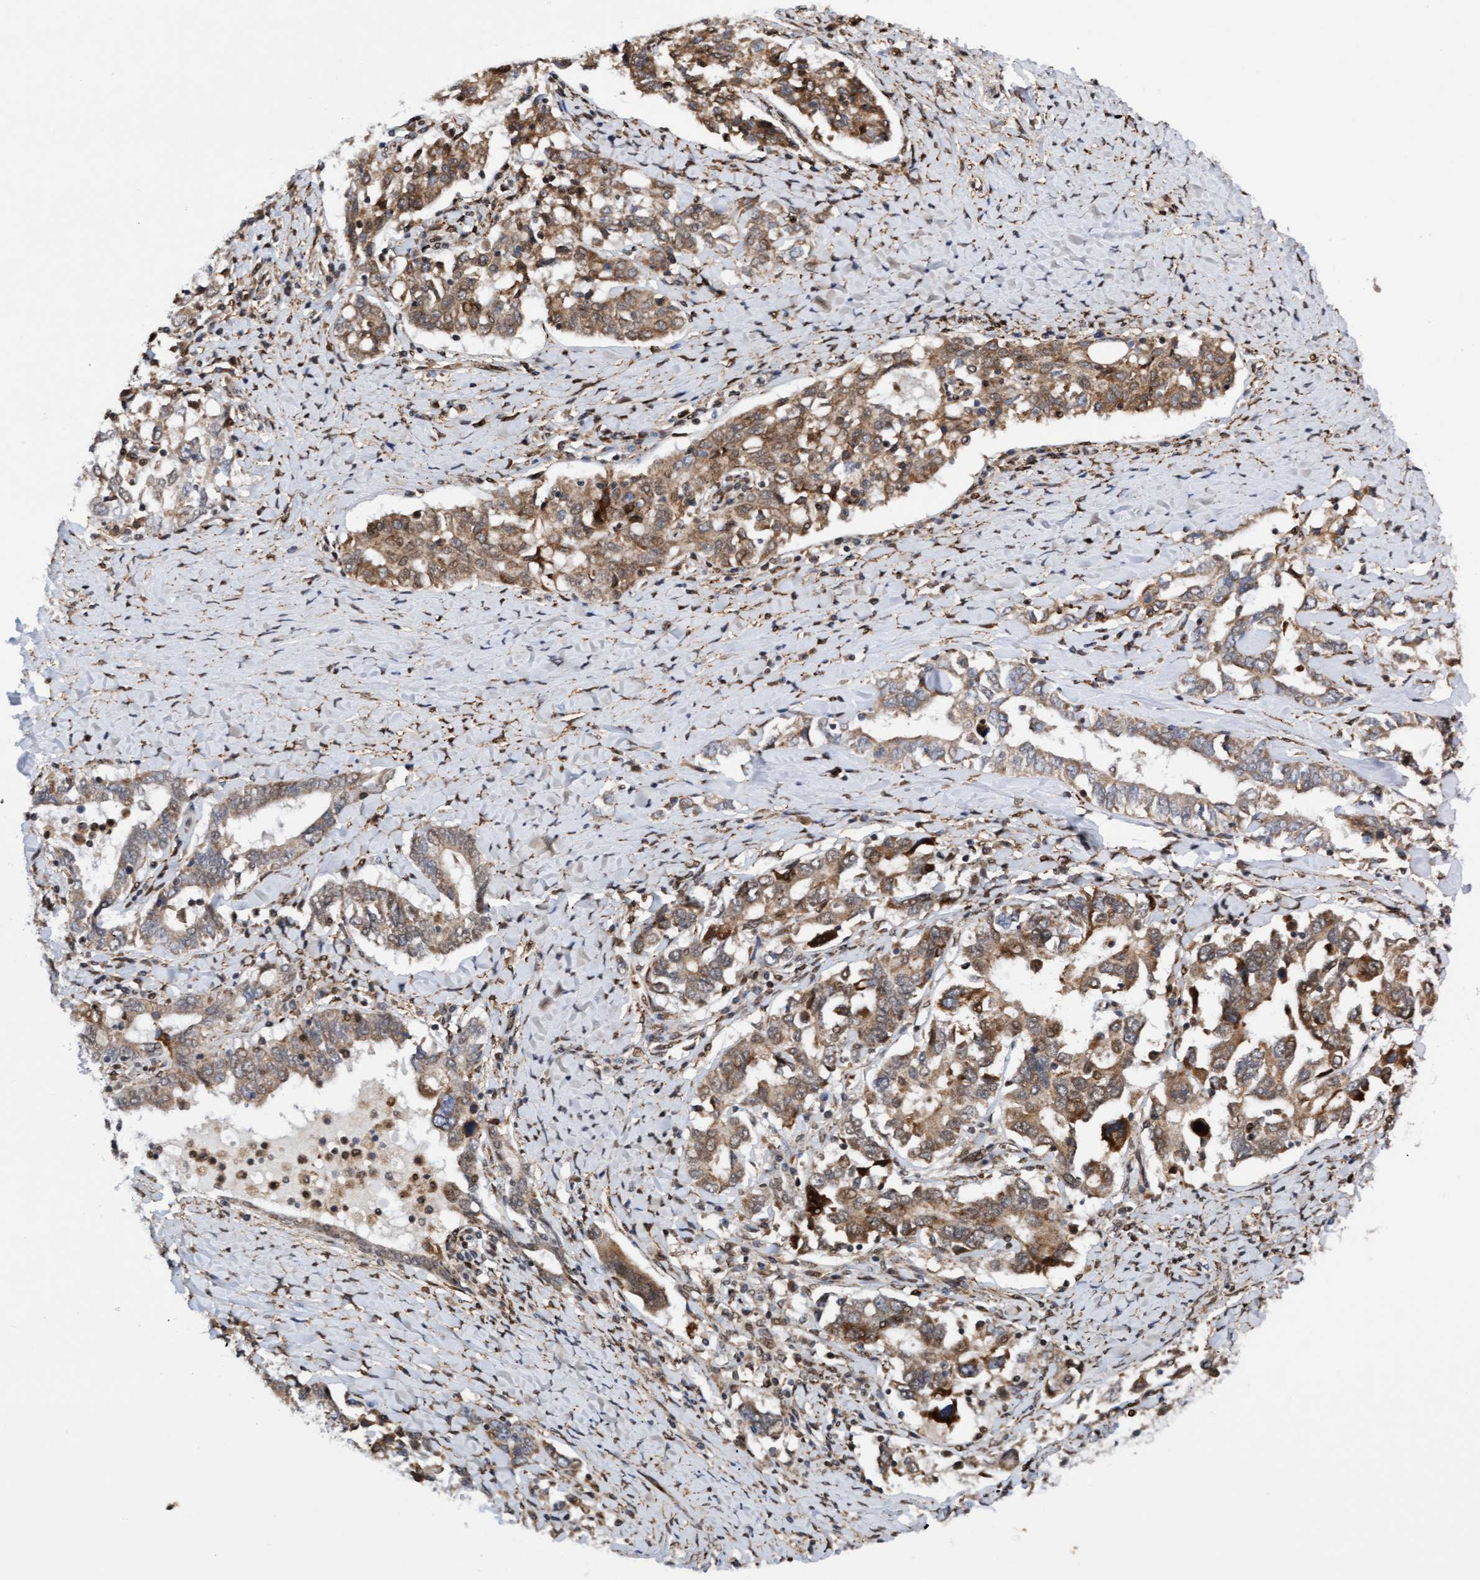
{"staining": {"intensity": "moderate", "quantity": ">75%", "location": "cytoplasmic/membranous"}, "tissue": "ovarian cancer", "cell_type": "Tumor cells", "image_type": "cancer", "snomed": [{"axis": "morphology", "description": "Carcinoma, endometroid"}, {"axis": "topography", "description": "Ovary"}], "caption": "Immunohistochemical staining of ovarian cancer (endometroid carcinoma) displays moderate cytoplasmic/membranous protein staining in about >75% of tumor cells.", "gene": "TANC2", "patient": {"sex": "female", "age": 62}}